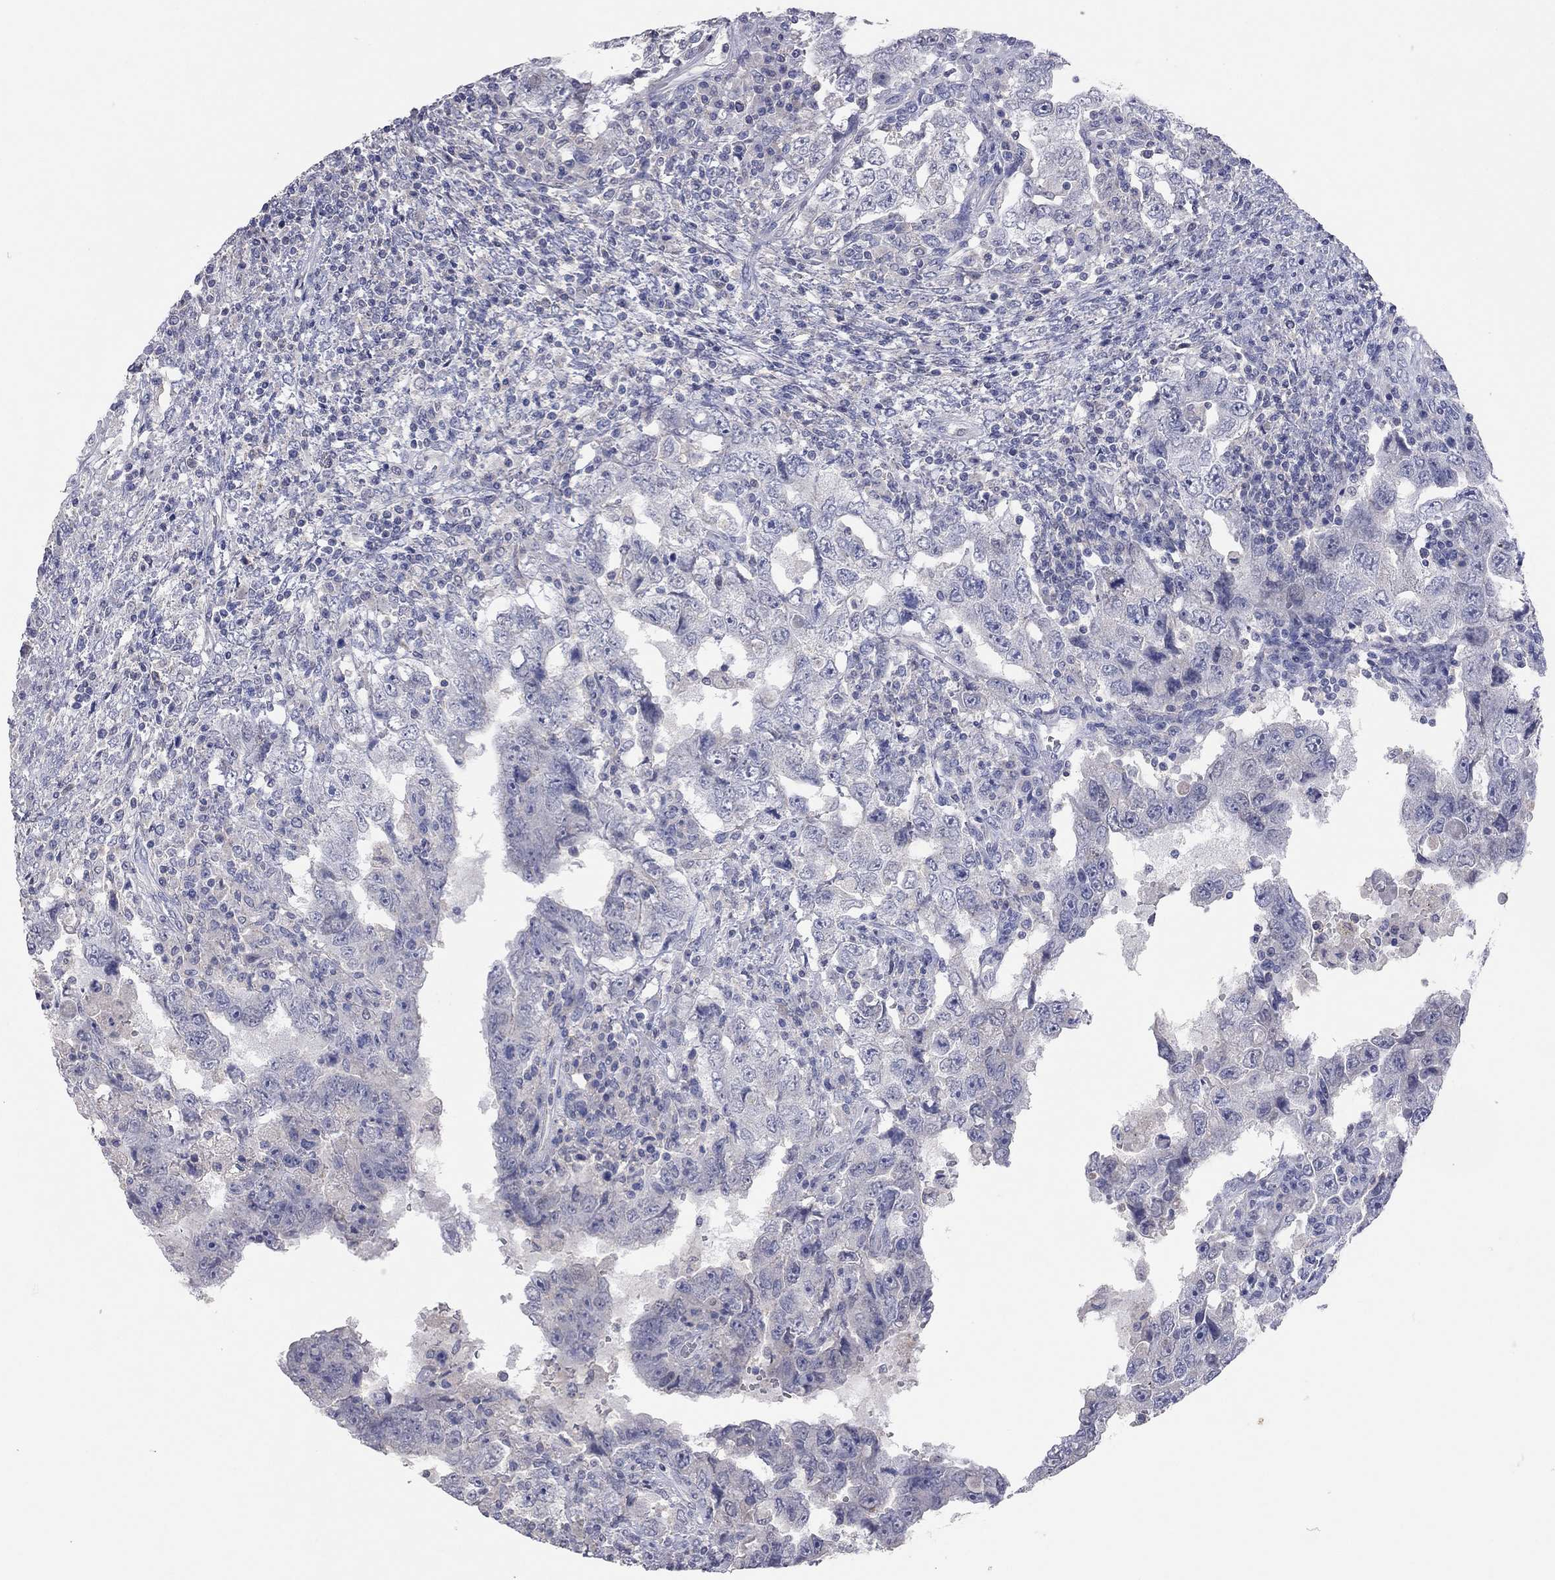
{"staining": {"intensity": "negative", "quantity": "none", "location": "none"}, "tissue": "testis cancer", "cell_type": "Tumor cells", "image_type": "cancer", "snomed": [{"axis": "morphology", "description": "Carcinoma, Embryonal, NOS"}, {"axis": "topography", "description": "Testis"}], "caption": "The image demonstrates no staining of tumor cells in testis embryonal carcinoma. (DAB immunohistochemistry (IHC) visualized using brightfield microscopy, high magnification).", "gene": "MMP13", "patient": {"sex": "male", "age": 26}}